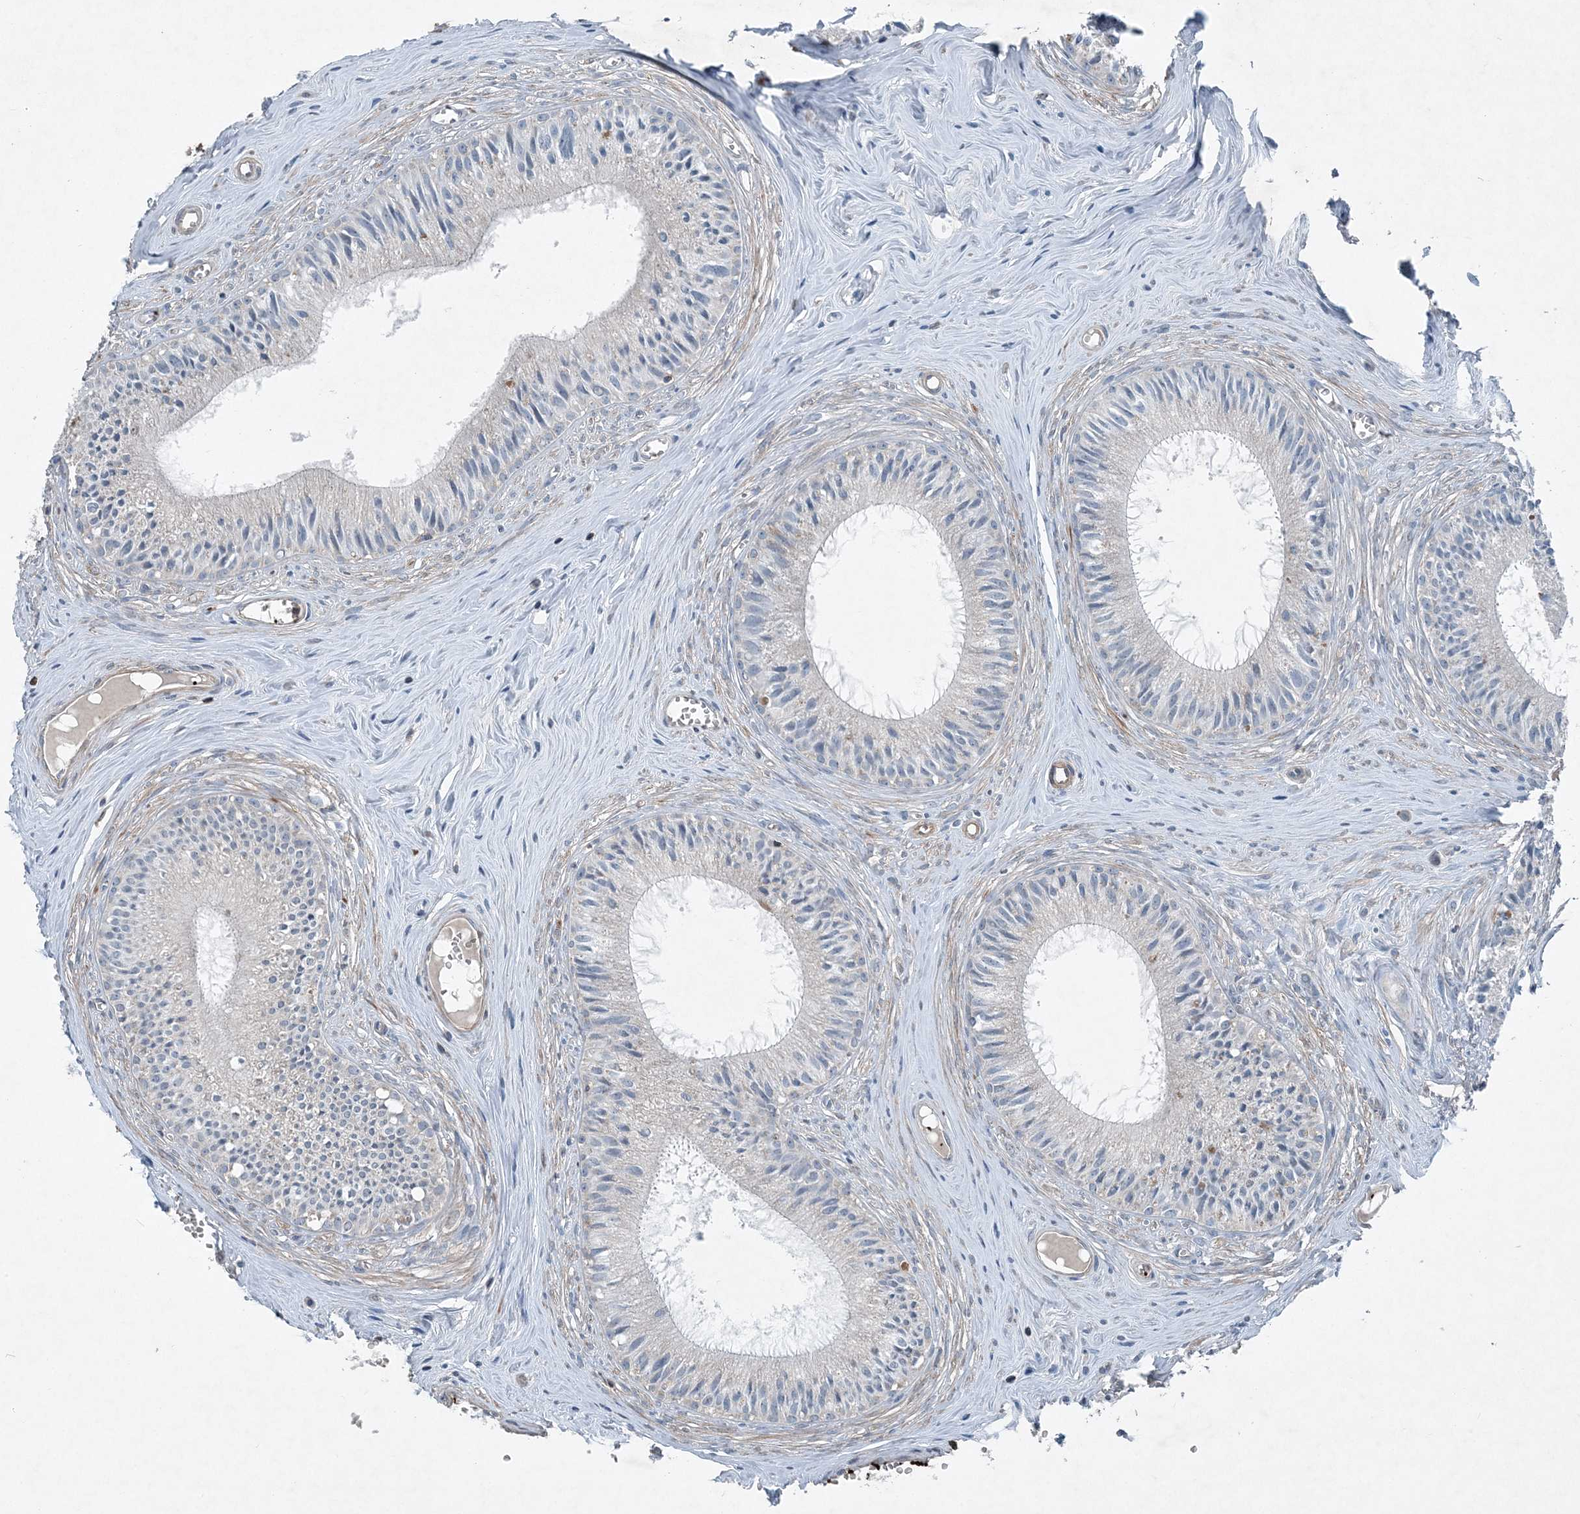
{"staining": {"intensity": "moderate", "quantity": "<25%", "location": "cytoplasmic/membranous"}, "tissue": "epididymis", "cell_type": "Glandular cells", "image_type": "normal", "snomed": [{"axis": "morphology", "description": "Normal tissue, NOS"}, {"axis": "topography", "description": "Epididymis"}], "caption": "A high-resolution image shows immunohistochemistry staining of benign epididymis, which shows moderate cytoplasmic/membranous positivity in about <25% of glandular cells.", "gene": "DGUOK", "patient": {"sex": "male", "age": 36}}